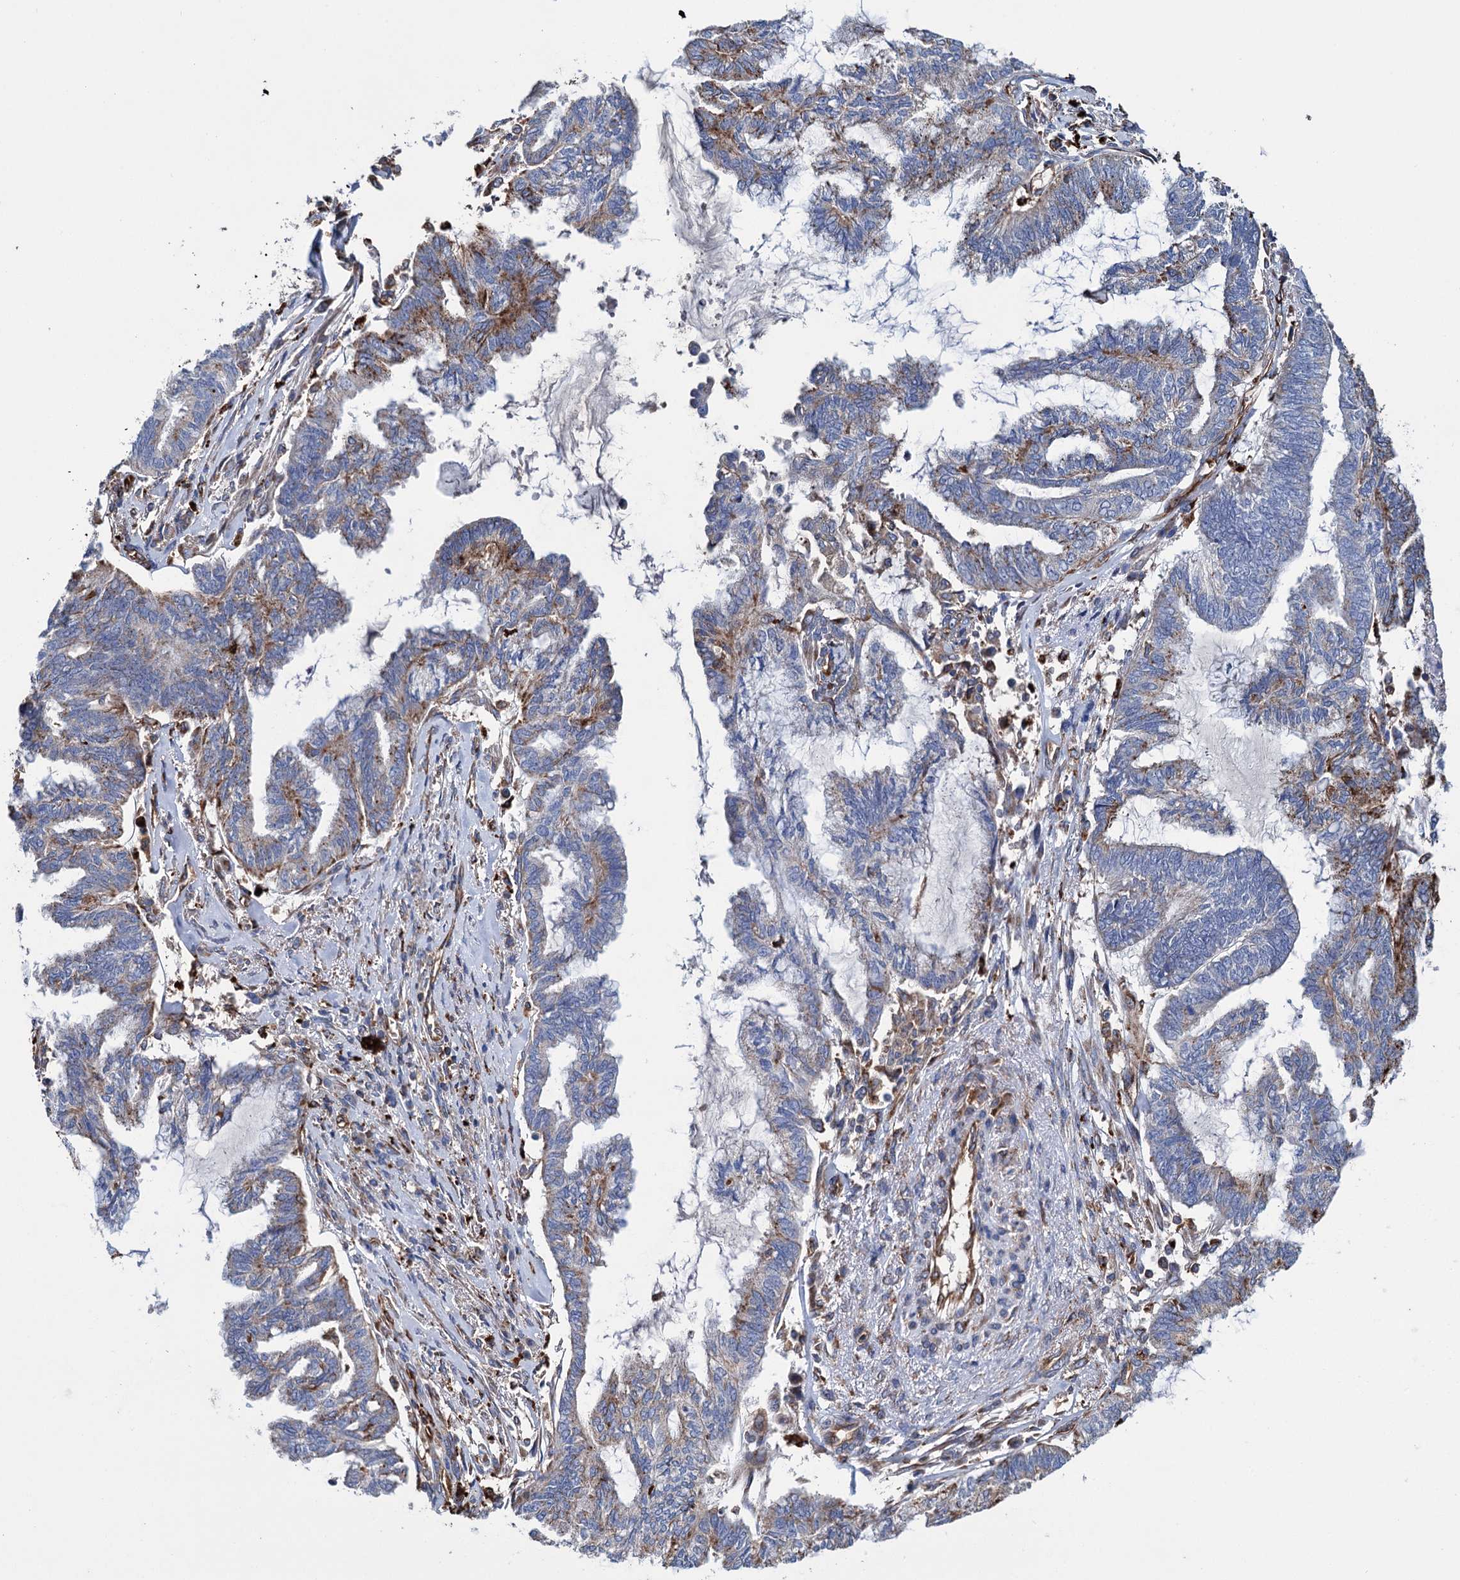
{"staining": {"intensity": "weak", "quantity": "<25%", "location": "cytoplasmic/membranous"}, "tissue": "endometrial cancer", "cell_type": "Tumor cells", "image_type": "cancer", "snomed": [{"axis": "morphology", "description": "Adenocarcinoma, NOS"}, {"axis": "topography", "description": "Endometrium"}], "caption": "Tumor cells show no significant protein staining in endometrial adenocarcinoma.", "gene": "SCPEP1", "patient": {"sex": "female", "age": 86}}